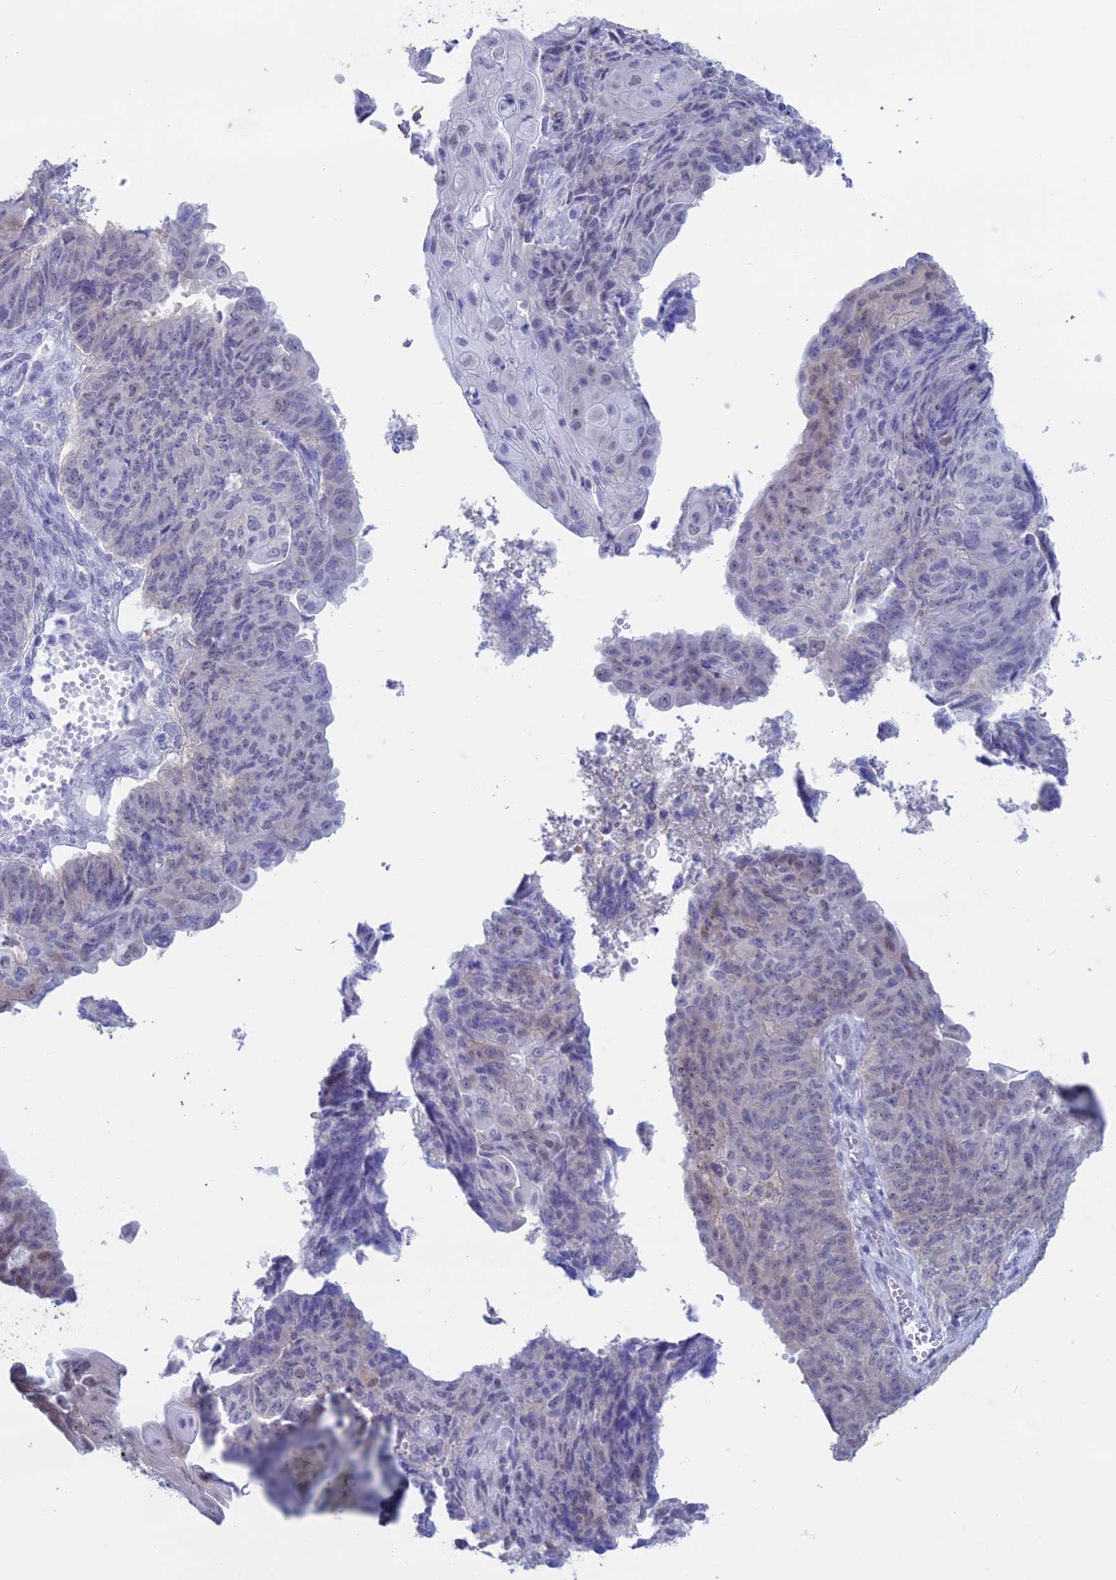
{"staining": {"intensity": "negative", "quantity": "none", "location": "none"}, "tissue": "endometrial cancer", "cell_type": "Tumor cells", "image_type": "cancer", "snomed": [{"axis": "morphology", "description": "Adenocarcinoma, NOS"}, {"axis": "topography", "description": "Endometrium"}], "caption": "DAB immunohistochemical staining of human endometrial adenocarcinoma displays no significant staining in tumor cells.", "gene": "LHFPL2", "patient": {"sex": "female", "age": 32}}